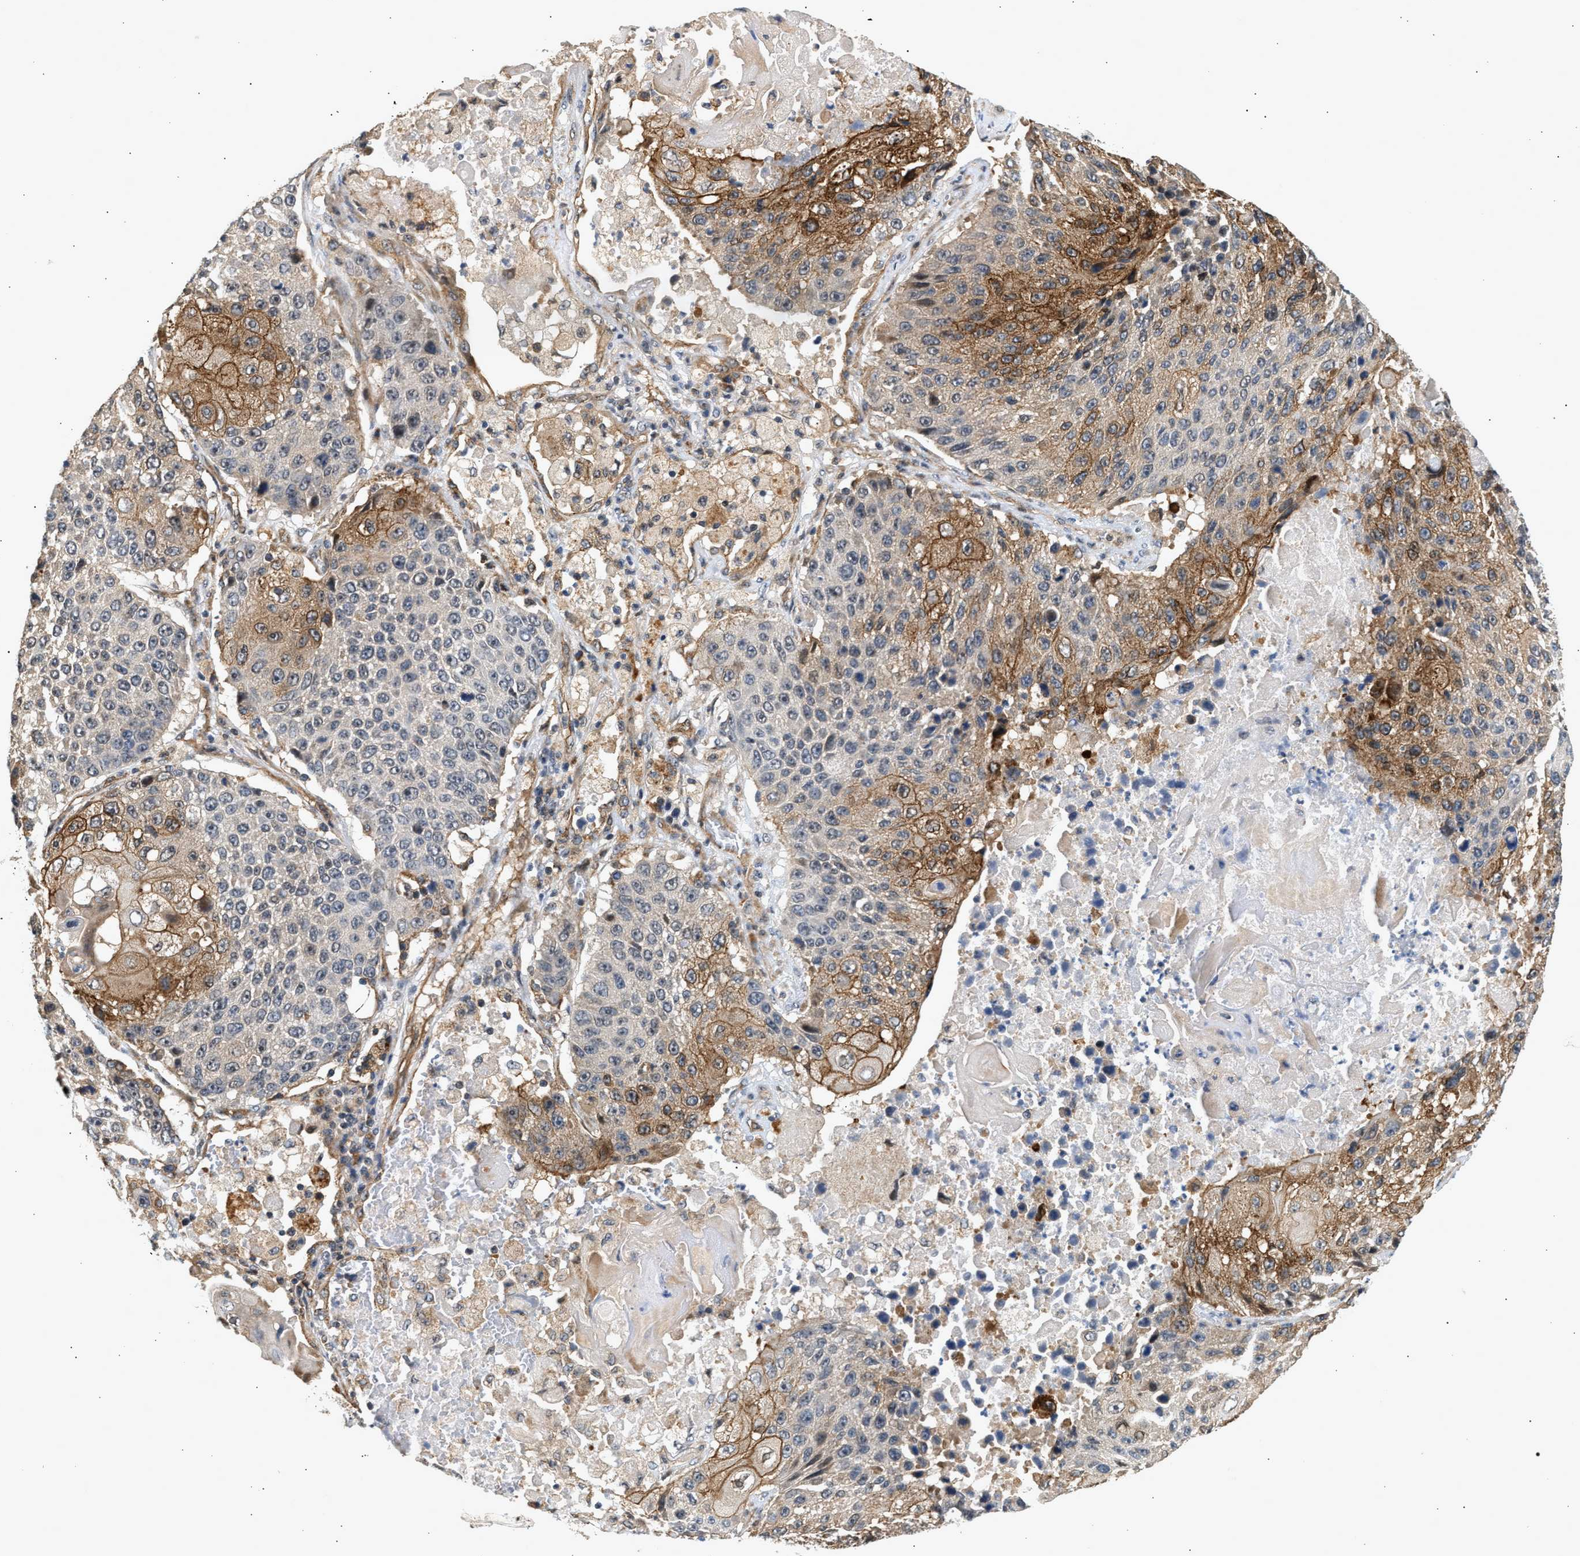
{"staining": {"intensity": "moderate", "quantity": "25%-75%", "location": "cytoplasmic/membranous"}, "tissue": "lung cancer", "cell_type": "Tumor cells", "image_type": "cancer", "snomed": [{"axis": "morphology", "description": "Squamous cell carcinoma, NOS"}, {"axis": "topography", "description": "Lung"}], "caption": "Protein staining by immunohistochemistry (IHC) reveals moderate cytoplasmic/membranous staining in about 25%-75% of tumor cells in squamous cell carcinoma (lung).", "gene": "DUSP14", "patient": {"sex": "male", "age": 61}}